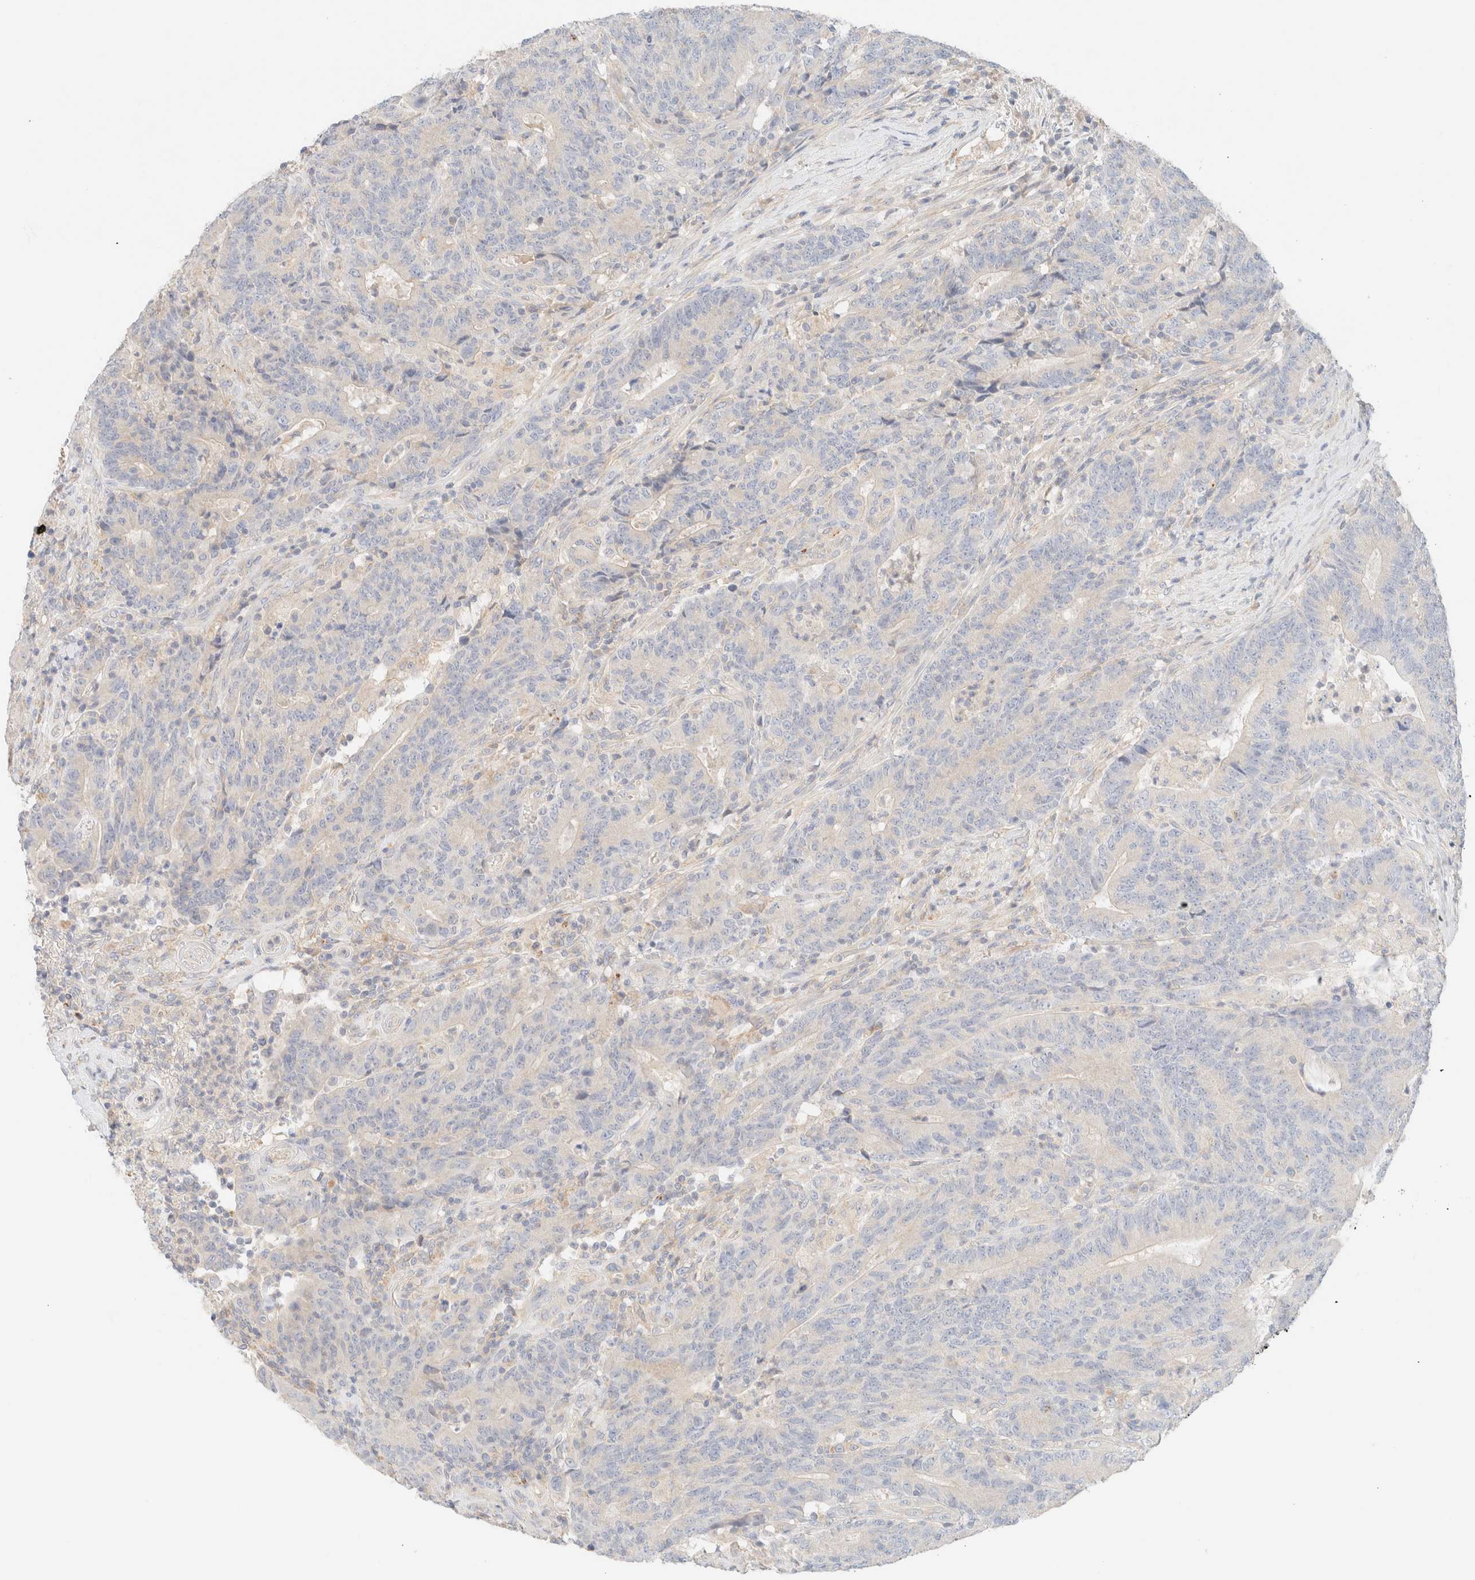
{"staining": {"intensity": "negative", "quantity": "none", "location": "none"}, "tissue": "colorectal cancer", "cell_type": "Tumor cells", "image_type": "cancer", "snomed": [{"axis": "morphology", "description": "Normal tissue, NOS"}, {"axis": "morphology", "description": "Adenocarcinoma, NOS"}, {"axis": "topography", "description": "Colon"}], "caption": "DAB immunohistochemical staining of adenocarcinoma (colorectal) exhibits no significant staining in tumor cells.", "gene": "SARM1", "patient": {"sex": "female", "age": 75}}